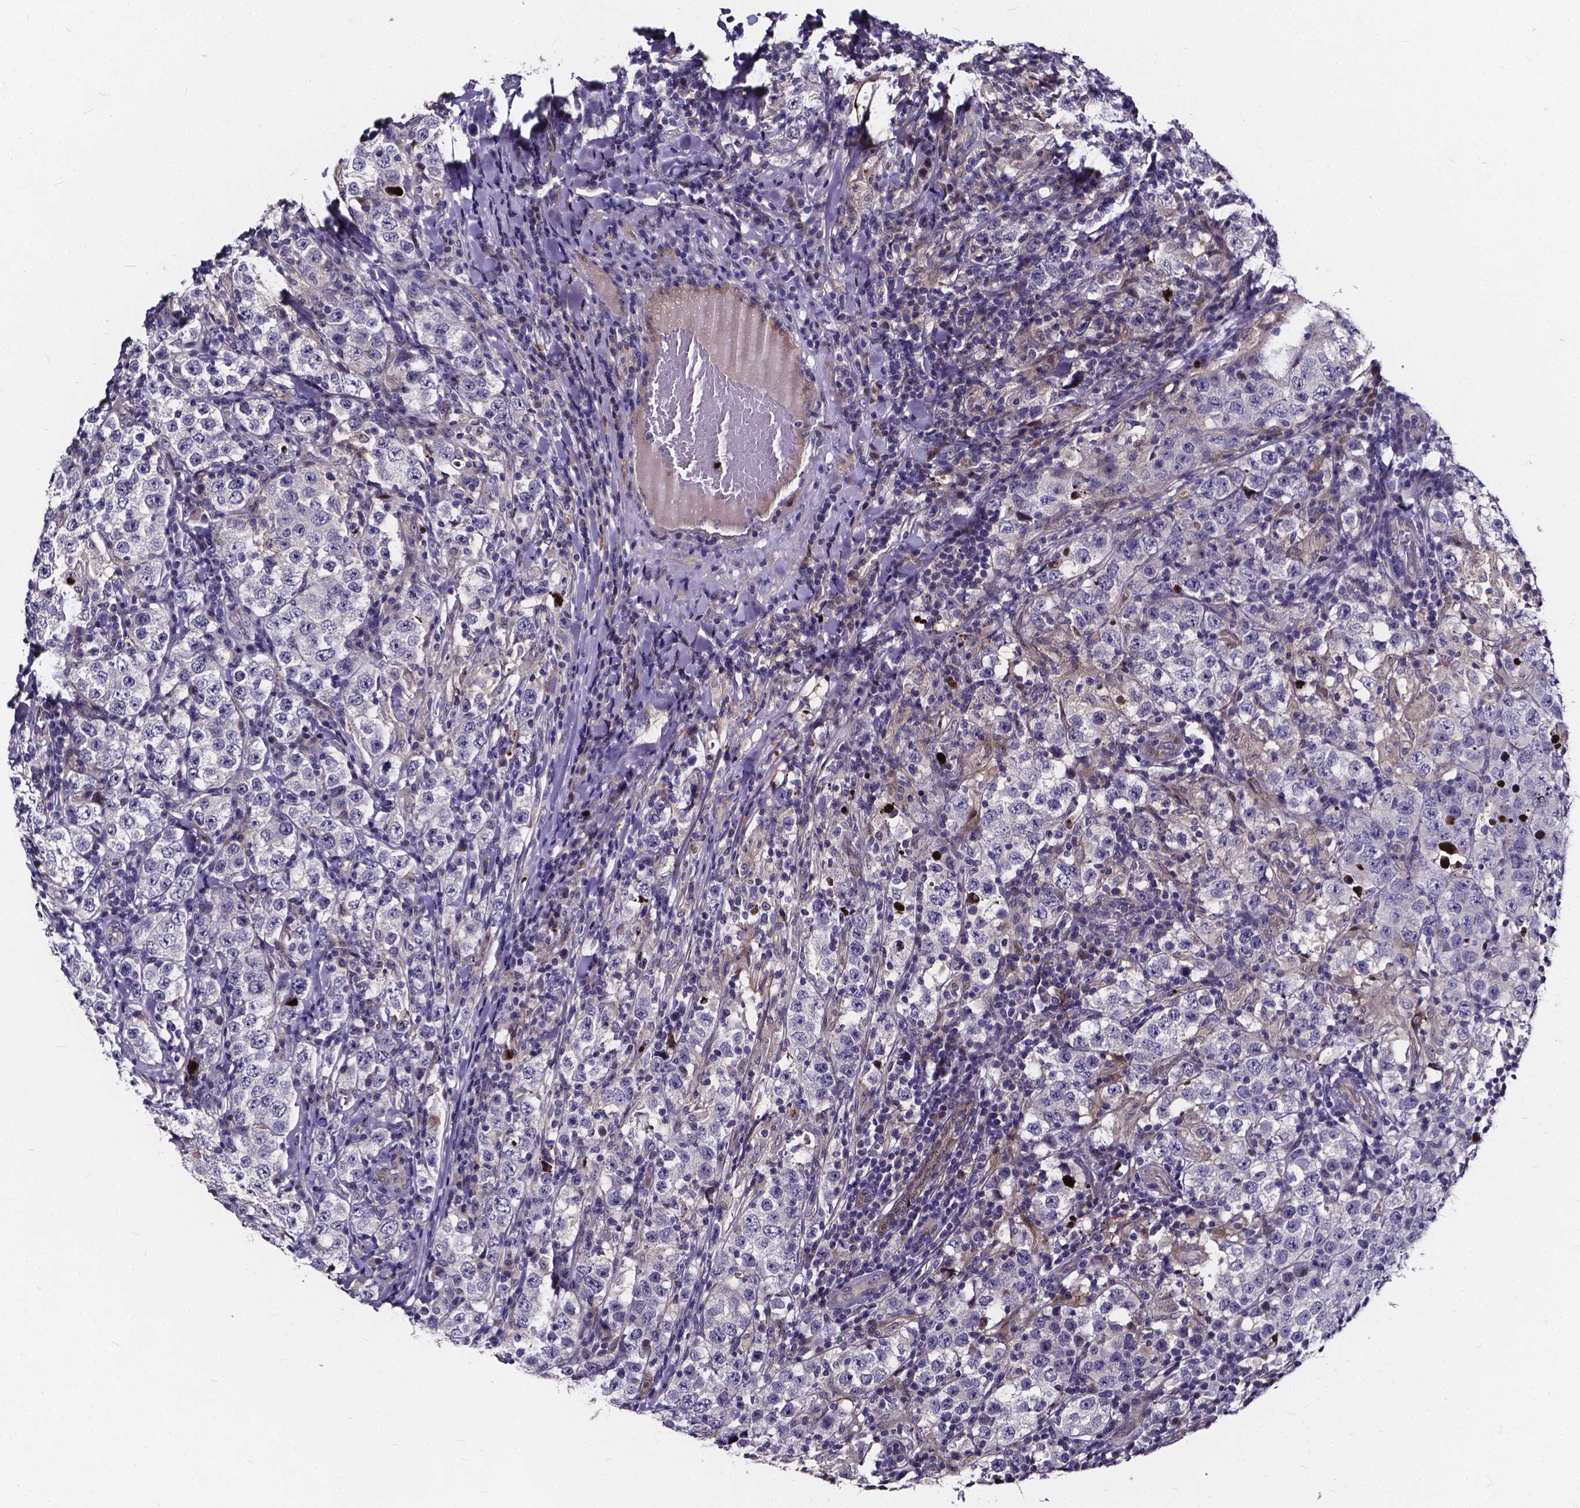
{"staining": {"intensity": "negative", "quantity": "none", "location": "none"}, "tissue": "testis cancer", "cell_type": "Tumor cells", "image_type": "cancer", "snomed": [{"axis": "morphology", "description": "Seminoma, NOS"}, {"axis": "morphology", "description": "Carcinoma, Embryonal, NOS"}, {"axis": "topography", "description": "Testis"}], "caption": "This is an immunohistochemistry (IHC) histopathology image of human testis cancer (seminoma). There is no positivity in tumor cells.", "gene": "SOWAHA", "patient": {"sex": "male", "age": 41}}